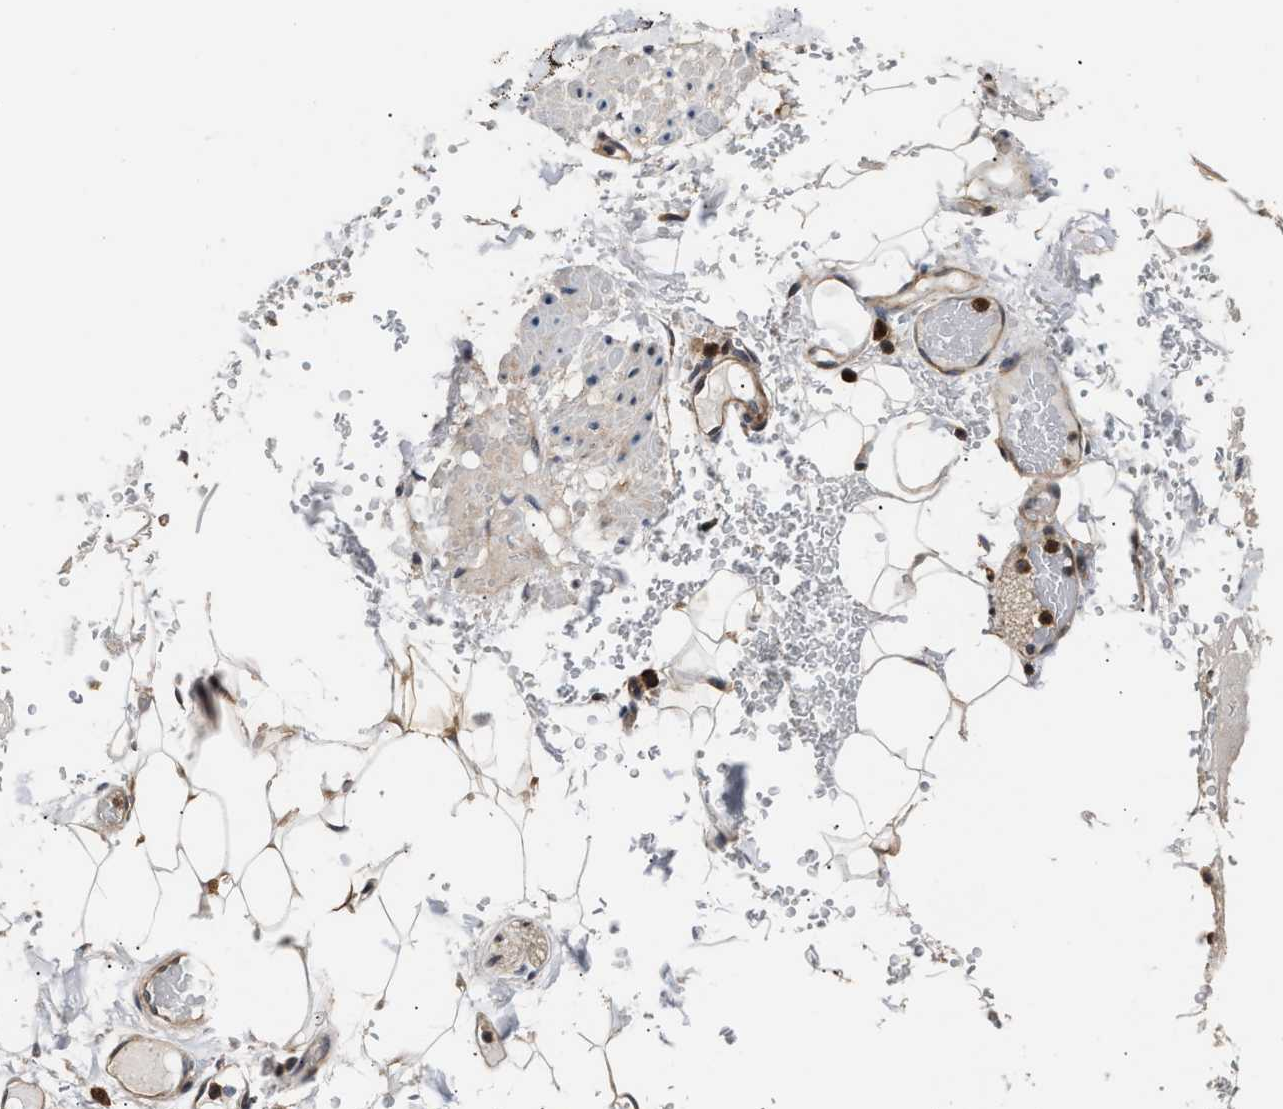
{"staining": {"intensity": "moderate", "quantity": ">75%", "location": "cytoplasmic/membranous"}, "tissue": "adipose tissue", "cell_type": "Adipocytes", "image_type": "normal", "snomed": [{"axis": "morphology", "description": "Normal tissue, NOS"}, {"axis": "topography", "description": "Peripheral nerve tissue"}], "caption": "Immunohistochemical staining of unremarkable human adipose tissue reveals medium levels of moderate cytoplasmic/membranous expression in approximately >75% of adipocytes. (brown staining indicates protein expression, while blue staining denotes nuclei).", "gene": "IMPDH2", "patient": {"sex": "male", "age": 70}}